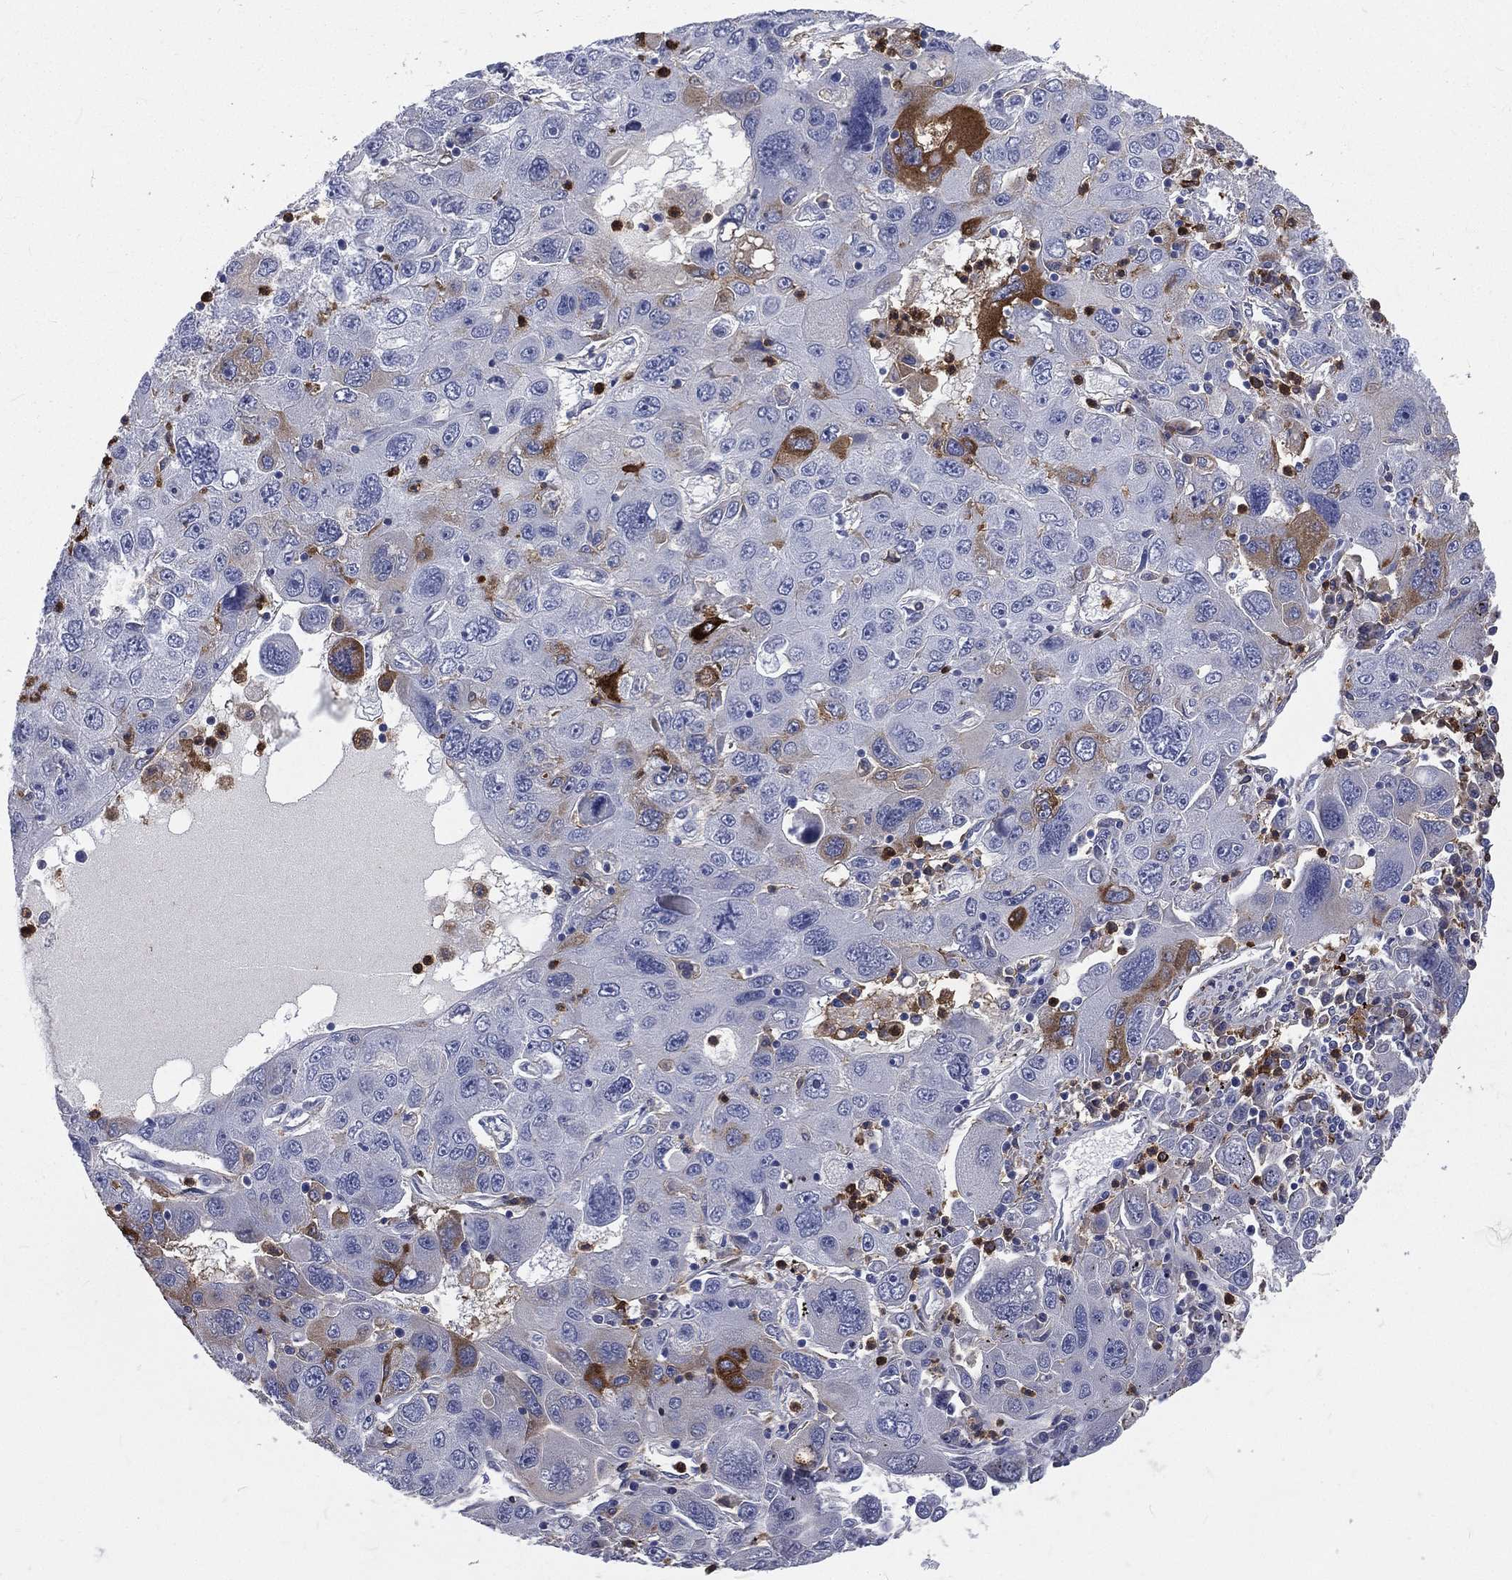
{"staining": {"intensity": "strong", "quantity": "<25%", "location": "cytoplasmic/membranous"}, "tissue": "stomach cancer", "cell_type": "Tumor cells", "image_type": "cancer", "snomed": [{"axis": "morphology", "description": "Adenocarcinoma, NOS"}, {"axis": "topography", "description": "Stomach"}], "caption": "An image of stomach adenocarcinoma stained for a protein shows strong cytoplasmic/membranous brown staining in tumor cells. The staining was performed using DAB, with brown indicating positive protein expression. Nuclei are stained blue with hematoxylin.", "gene": "BASP1", "patient": {"sex": "male", "age": 56}}